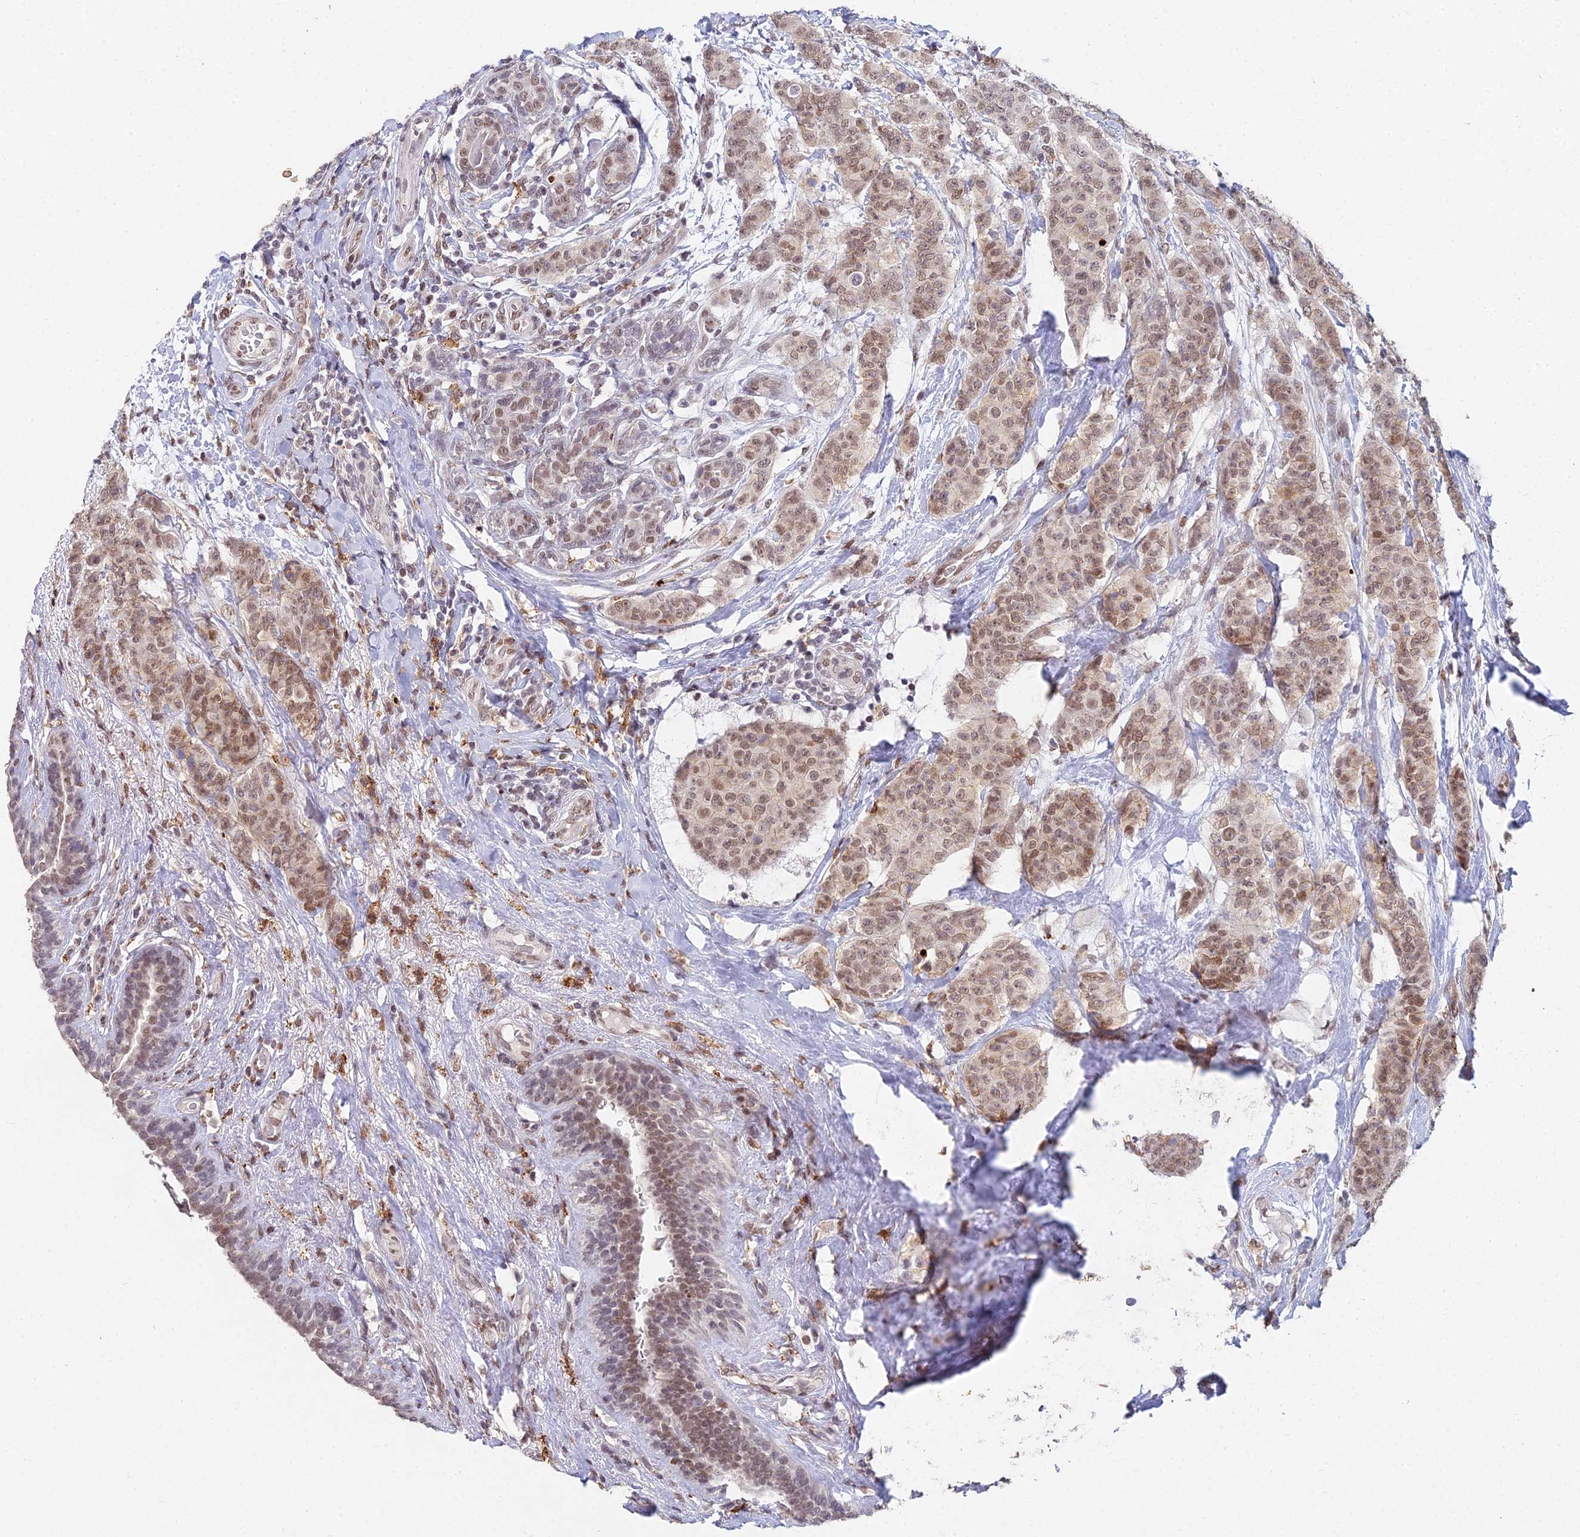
{"staining": {"intensity": "moderate", "quantity": ">75%", "location": "nuclear"}, "tissue": "breast cancer", "cell_type": "Tumor cells", "image_type": "cancer", "snomed": [{"axis": "morphology", "description": "Duct carcinoma"}, {"axis": "topography", "description": "Breast"}], "caption": "This photomicrograph reveals breast cancer (intraductal carcinoma) stained with immunohistochemistry (IHC) to label a protein in brown. The nuclear of tumor cells show moderate positivity for the protein. Nuclei are counter-stained blue.", "gene": "ABHD17A", "patient": {"sex": "female", "age": 40}}